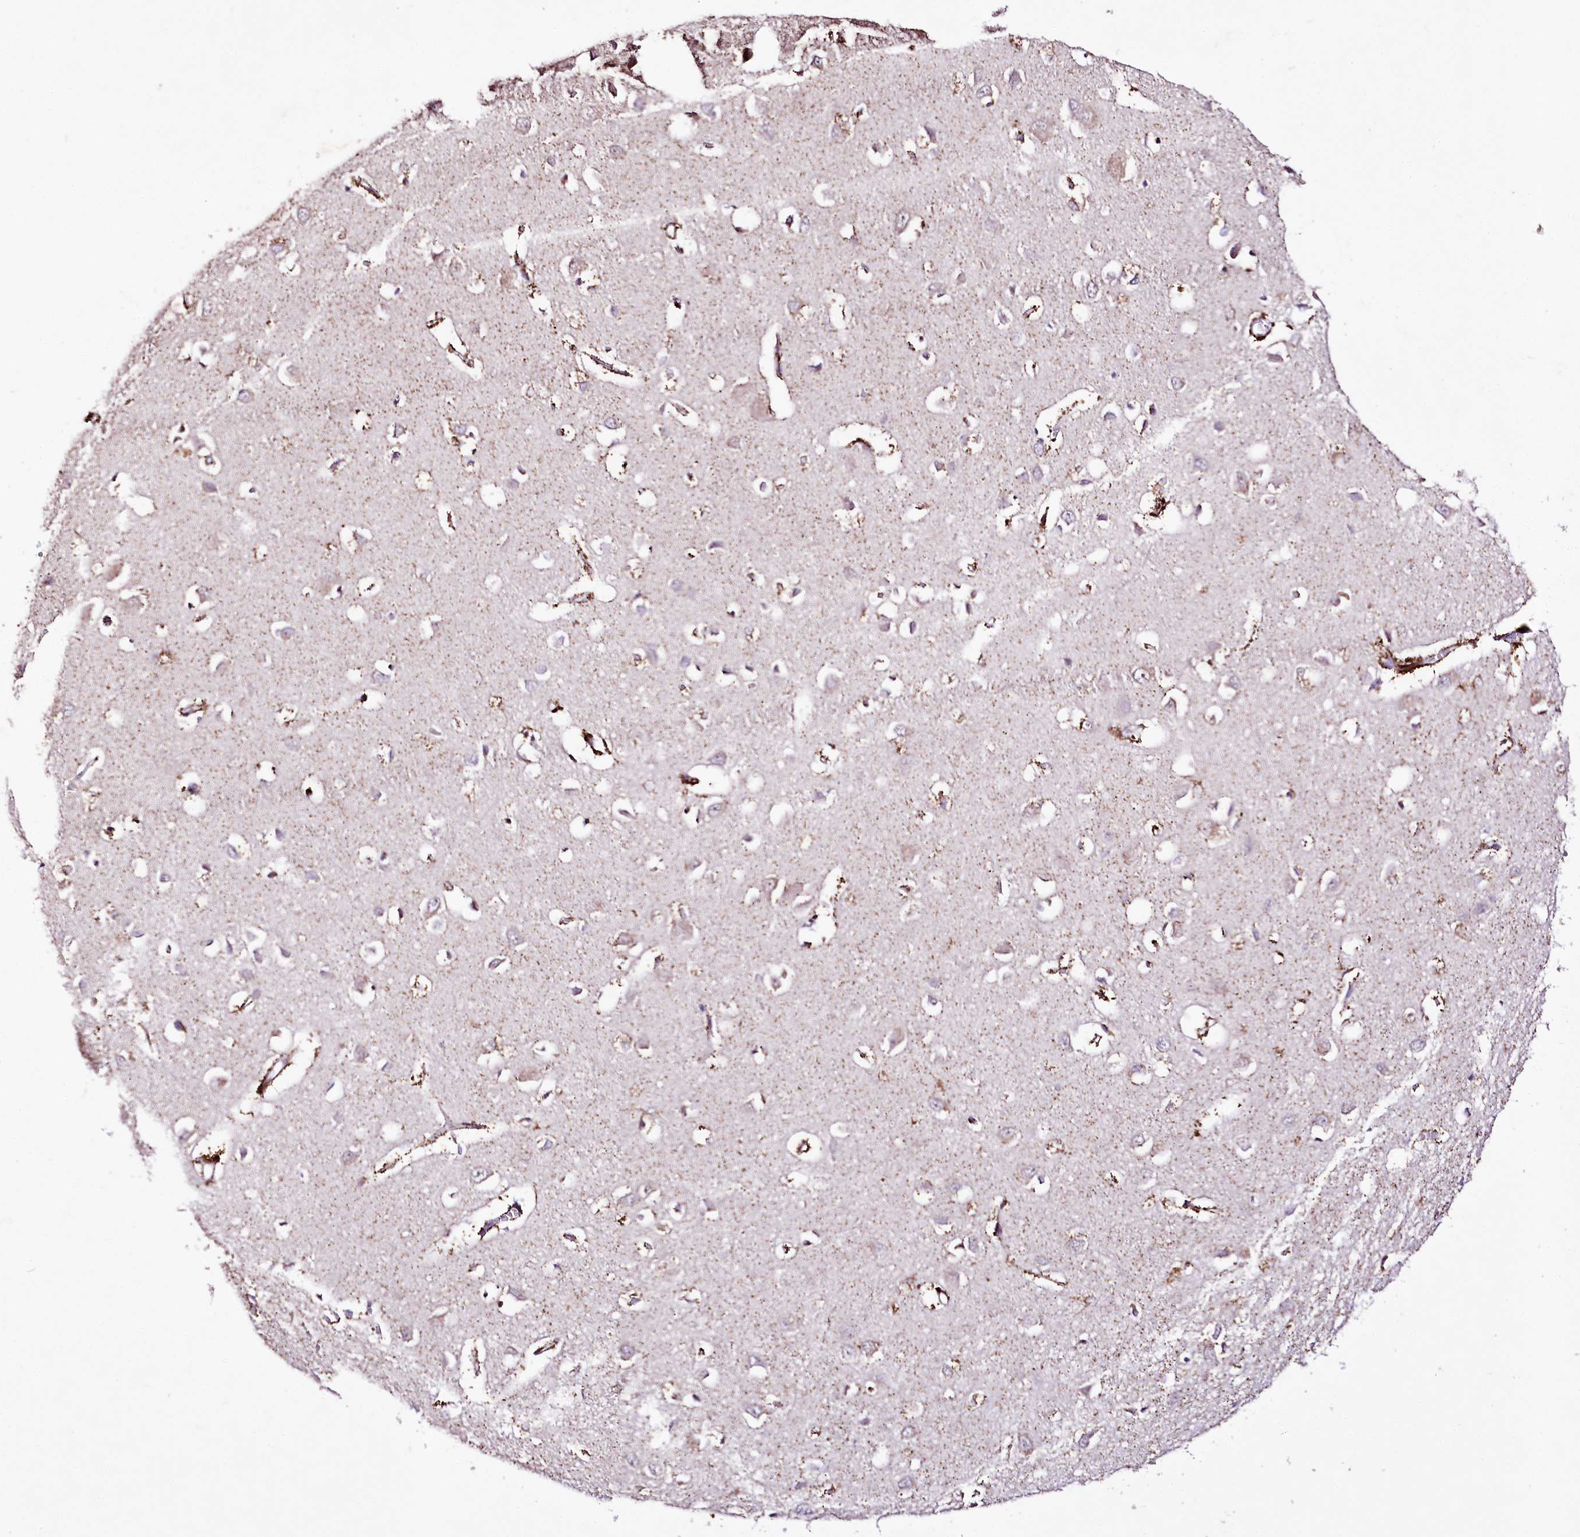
{"staining": {"intensity": "moderate", "quantity": ">75%", "location": "cytoplasmic/membranous"}, "tissue": "cerebral cortex", "cell_type": "Endothelial cells", "image_type": "normal", "snomed": [{"axis": "morphology", "description": "Normal tissue, NOS"}, {"axis": "topography", "description": "Cerebral cortex"}], "caption": "The micrograph exhibits a brown stain indicating the presence of a protein in the cytoplasmic/membranous of endothelial cells in cerebral cortex.", "gene": "ATE1", "patient": {"sex": "female", "age": 64}}